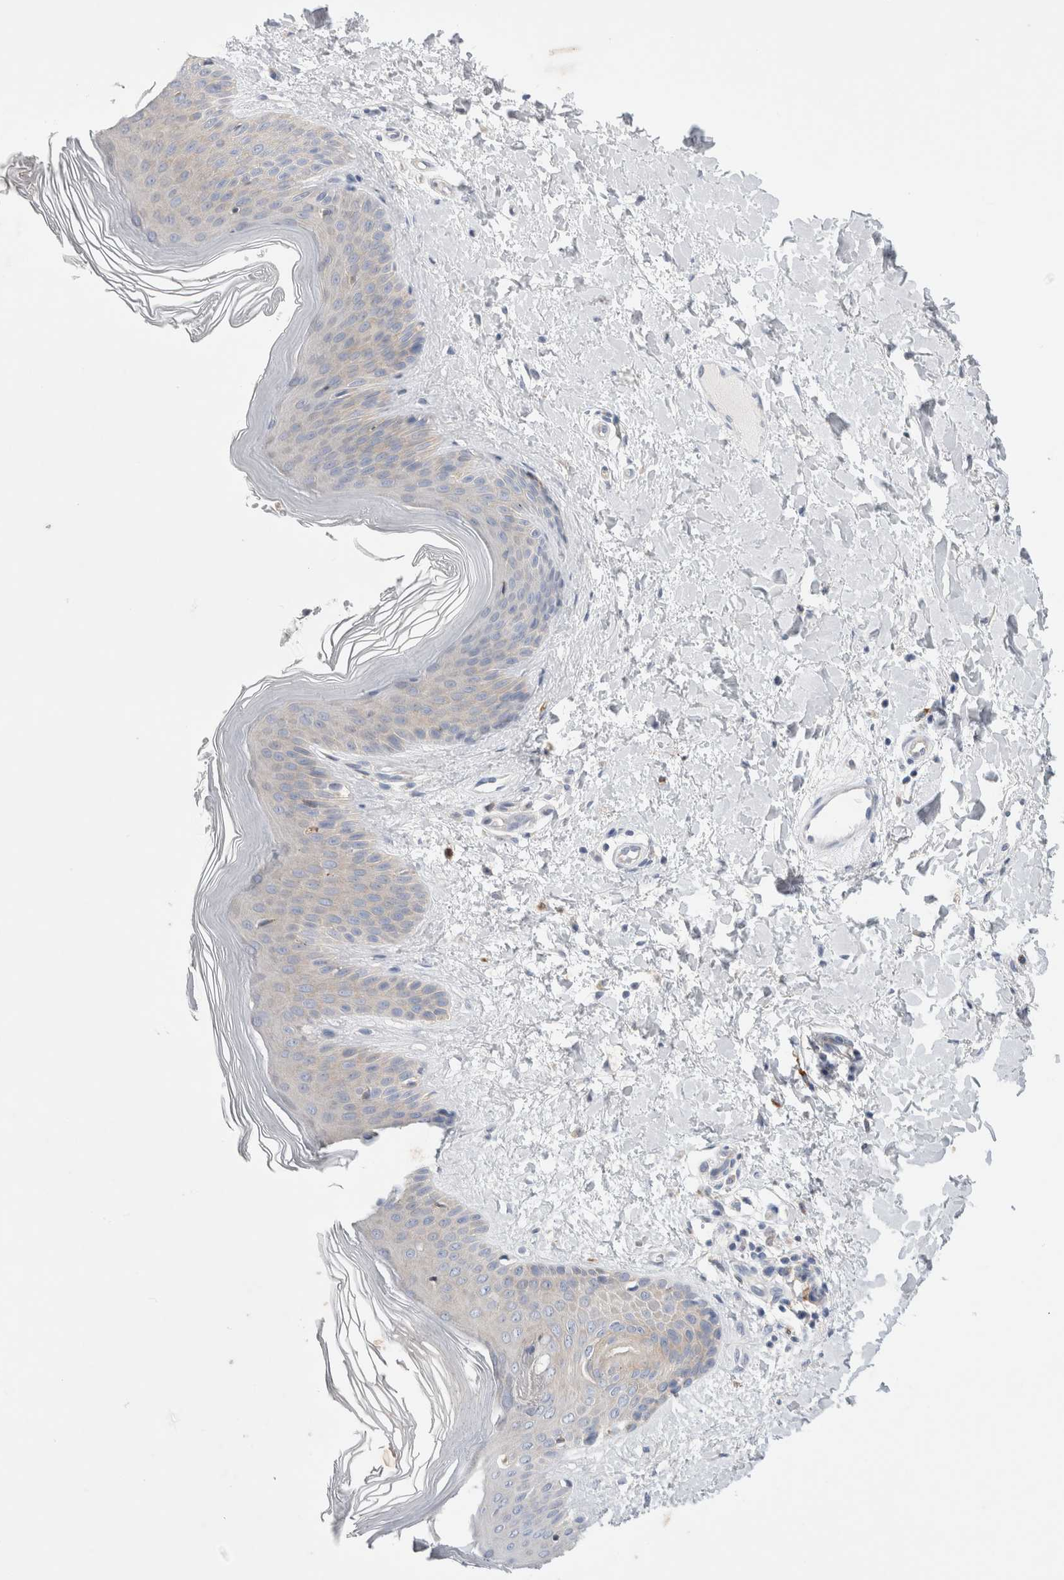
{"staining": {"intensity": "negative", "quantity": "none", "location": "none"}, "tissue": "skin", "cell_type": "Fibroblasts", "image_type": "normal", "snomed": [{"axis": "morphology", "description": "Normal tissue, NOS"}, {"axis": "morphology", "description": "Malignant melanoma, Metastatic site"}, {"axis": "topography", "description": "Skin"}], "caption": "Skin was stained to show a protein in brown. There is no significant staining in fibroblasts. The staining was performed using DAB (3,3'-diaminobenzidine) to visualize the protein expression in brown, while the nuclei were stained in blue with hematoxylin (Magnification: 20x).", "gene": "RBM12B", "patient": {"sex": "male", "age": 41}}